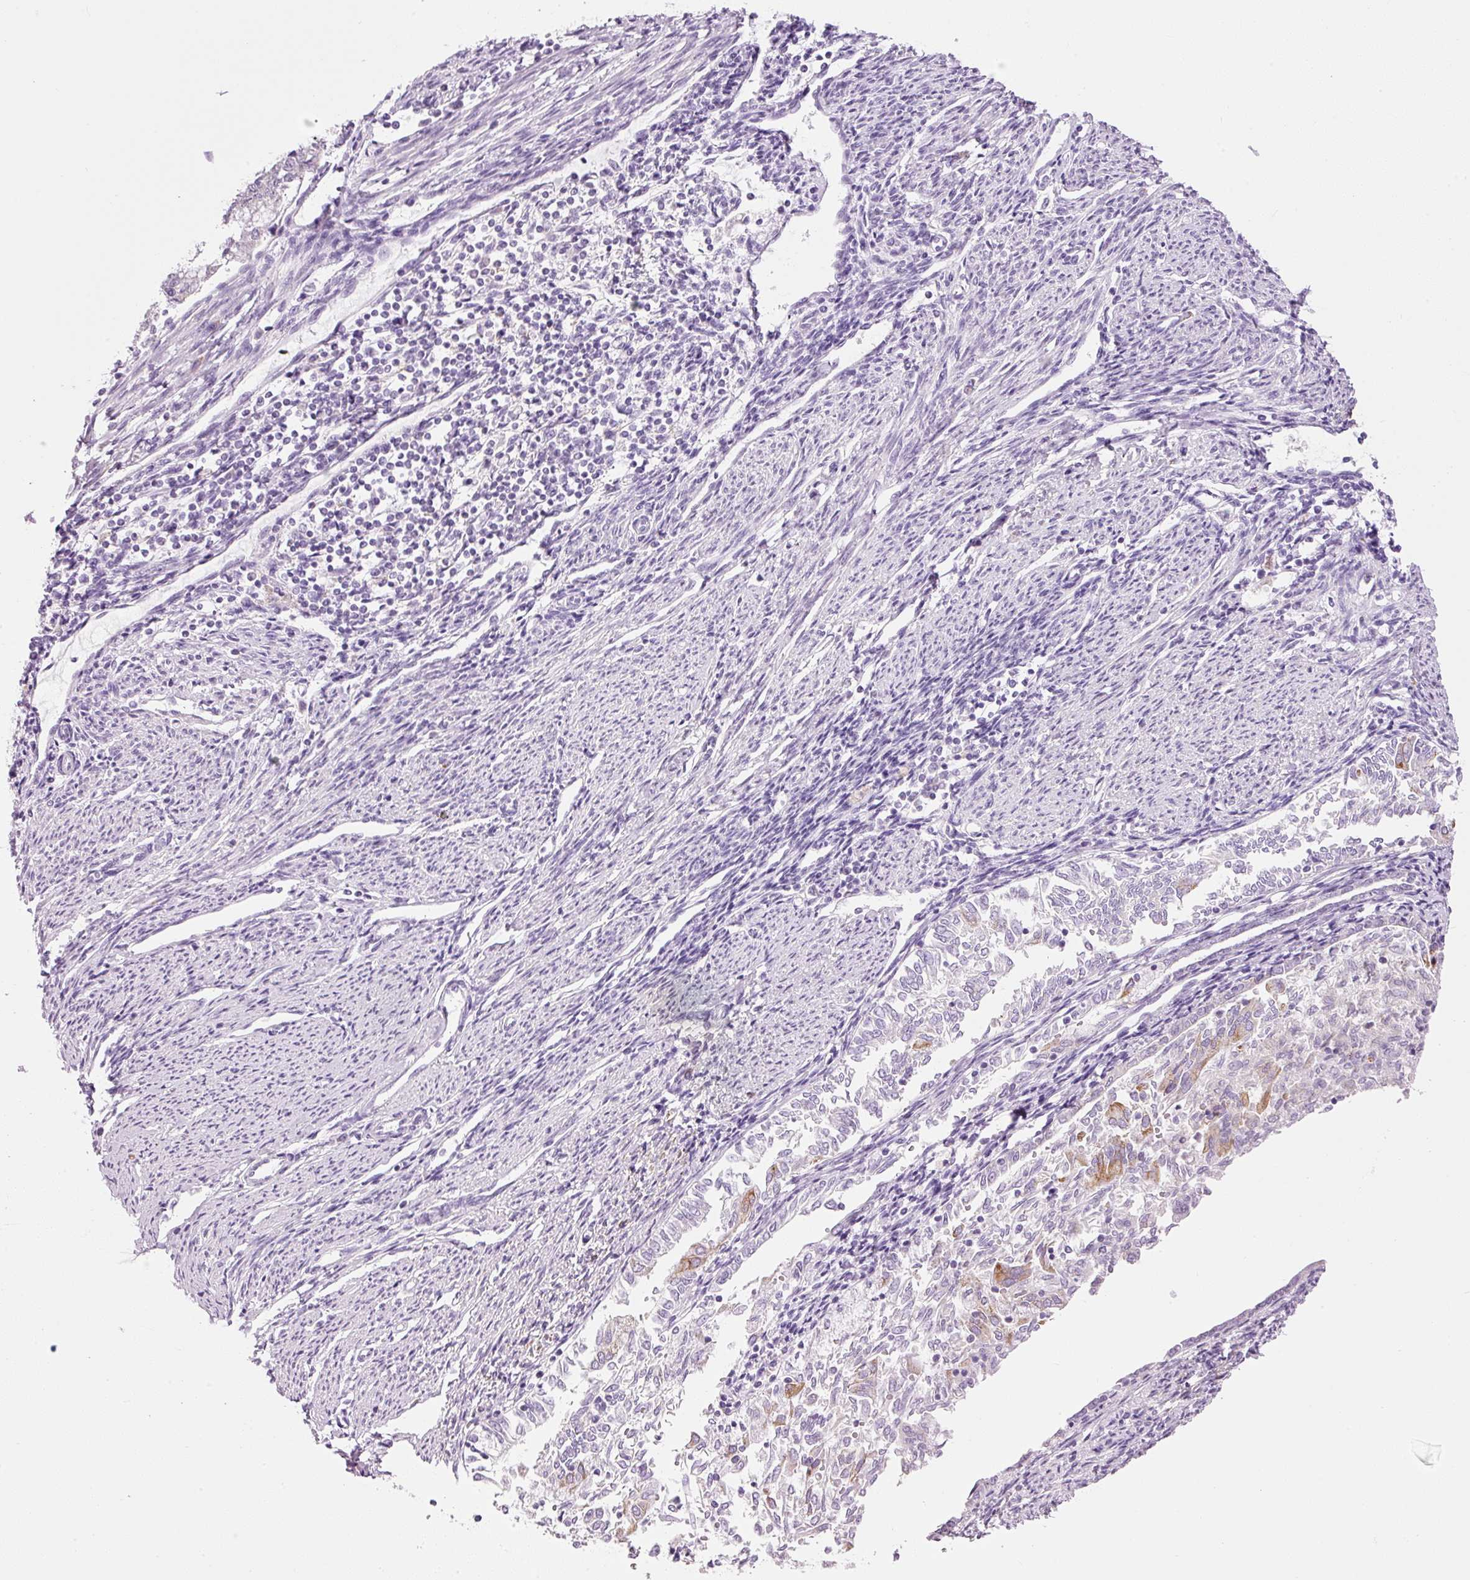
{"staining": {"intensity": "moderate", "quantity": "<25%", "location": "cytoplasmic/membranous"}, "tissue": "endometrial cancer", "cell_type": "Tumor cells", "image_type": "cancer", "snomed": [{"axis": "morphology", "description": "Adenocarcinoma, NOS"}, {"axis": "topography", "description": "Endometrium"}], "caption": "This is an image of immunohistochemistry (IHC) staining of endometrial adenocarcinoma, which shows moderate expression in the cytoplasmic/membranous of tumor cells.", "gene": "CARD16", "patient": {"sex": "female", "age": 79}}